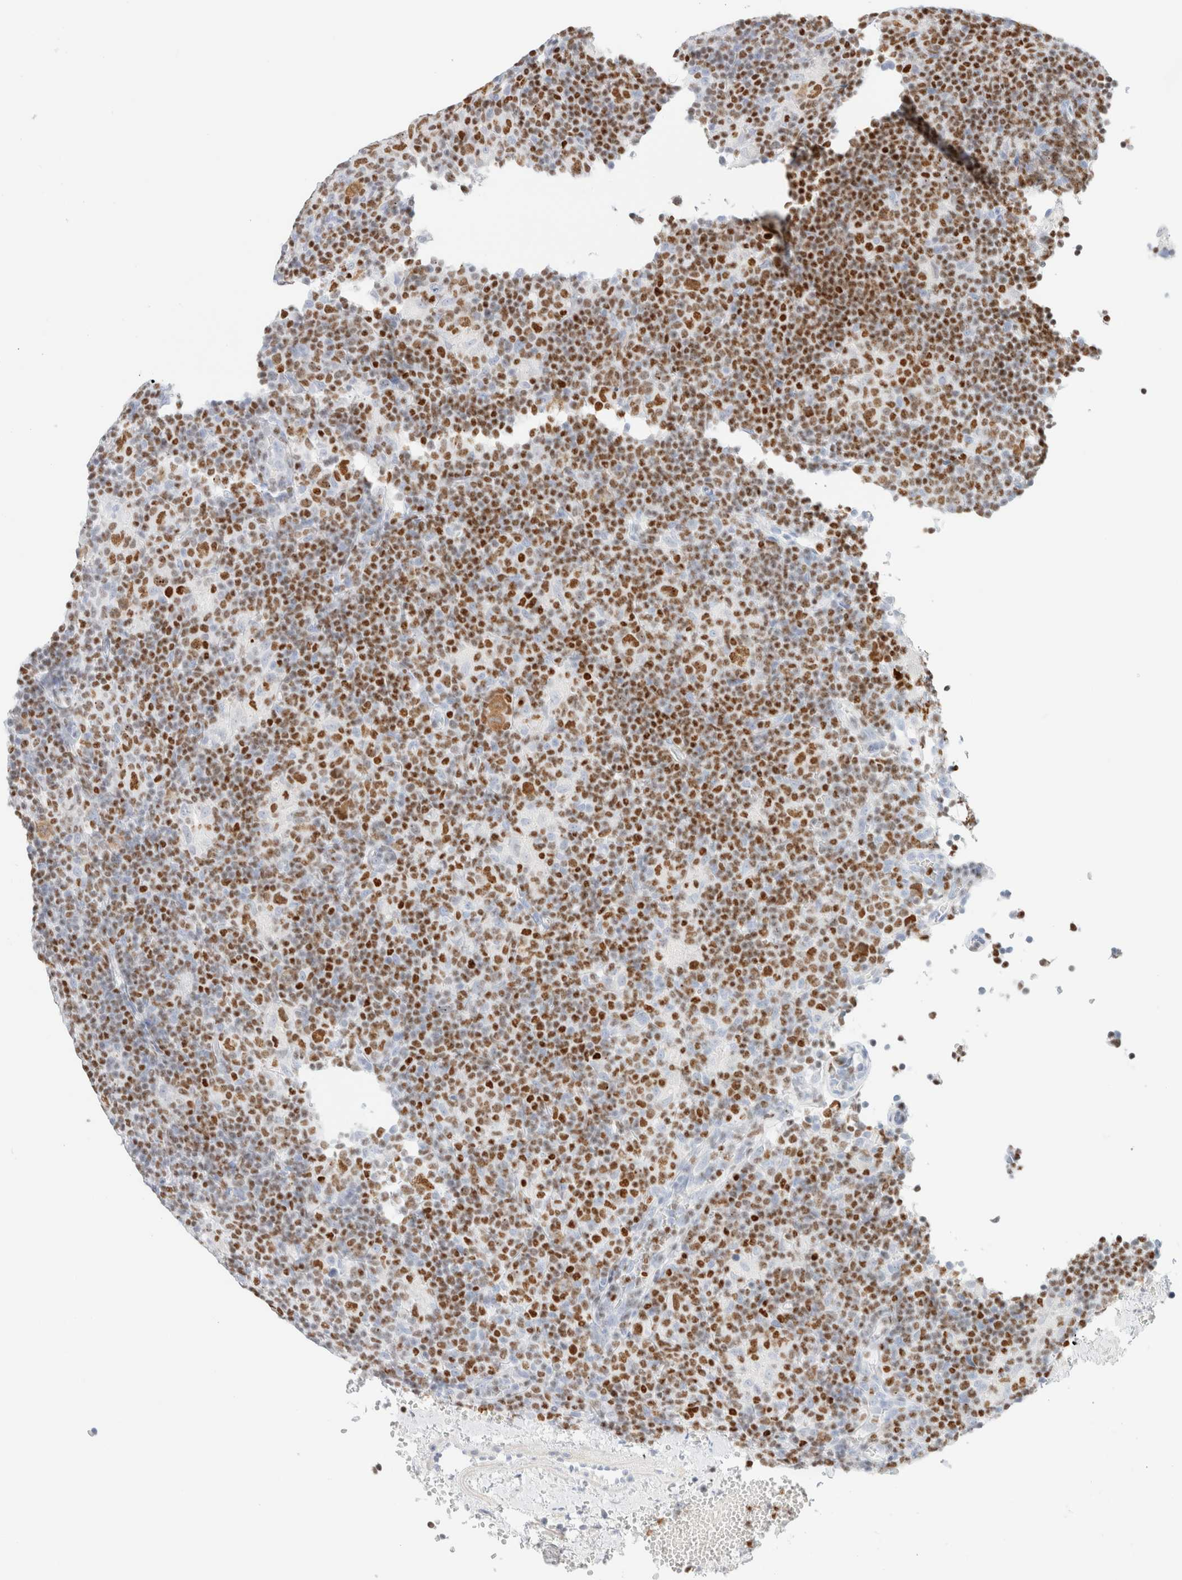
{"staining": {"intensity": "moderate", "quantity": ">75%", "location": "cytoplasmic/membranous,nuclear"}, "tissue": "lymphoma", "cell_type": "Tumor cells", "image_type": "cancer", "snomed": [{"axis": "morphology", "description": "Hodgkin's disease, NOS"}, {"axis": "topography", "description": "Lymph node"}], "caption": "A histopathology image of Hodgkin's disease stained for a protein reveals moderate cytoplasmic/membranous and nuclear brown staining in tumor cells.", "gene": "IKZF3", "patient": {"sex": "female", "age": 57}}